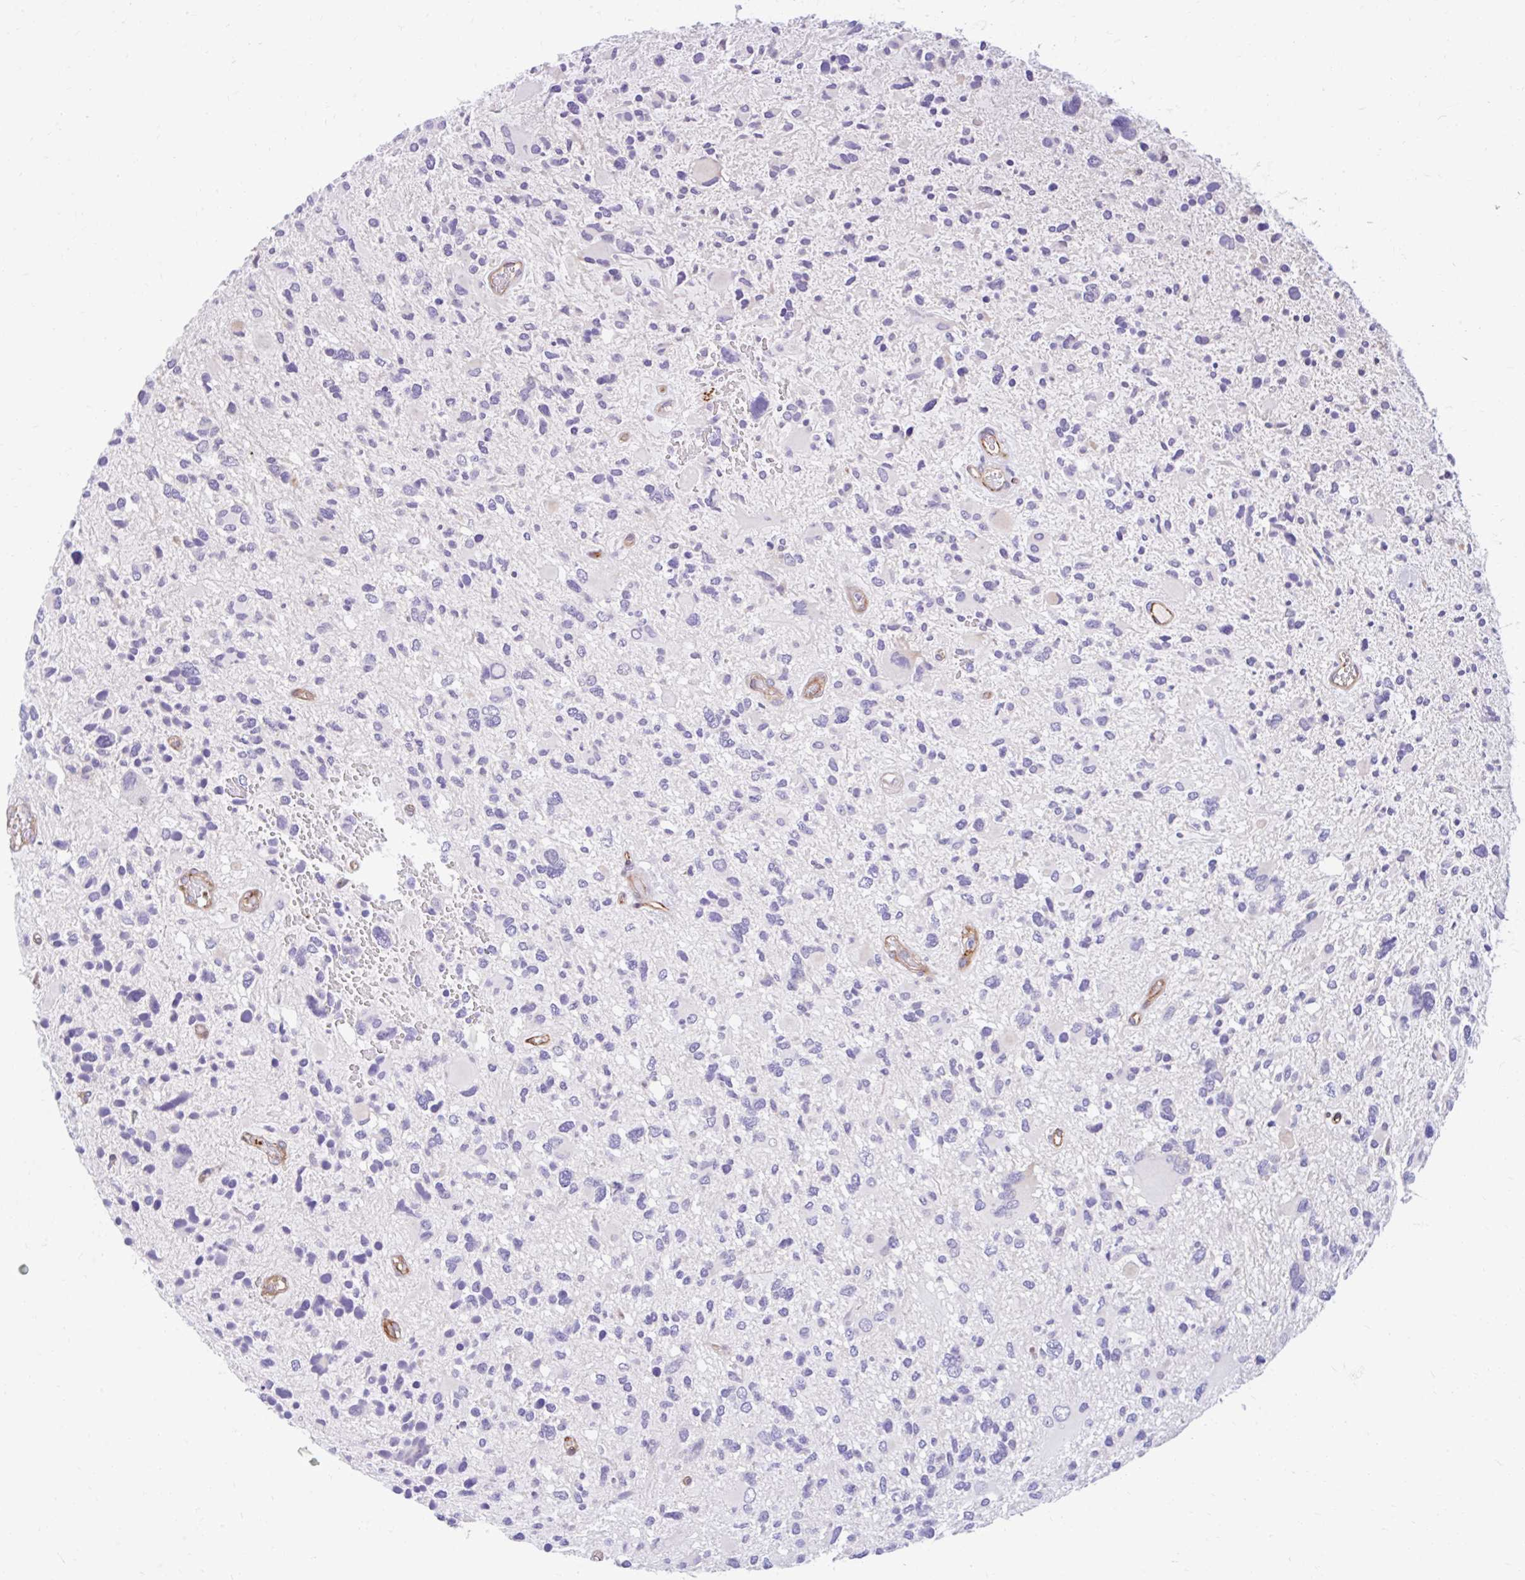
{"staining": {"intensity": "negative", "quantity": "none", "location": "none"}, "tissue": "glioma", "cell_type": "Tumor cells", "image_type": "cancer", "snomed": [{"axis": "morphology", "description": "Glioma, malignant, High grade"}, {"axis": "topography", "description": "Brain"}], "caption": "Immunohistochemistry (IHC) of human glioma exhibits no expression in tumor cells. (DAB (3,3'-diaminobenzidine) immunohistochemistry visualized using brightfield microscopy, high magnification).", "gene": "ESPNL", "patient": {"sex": "female", "age": 11}}